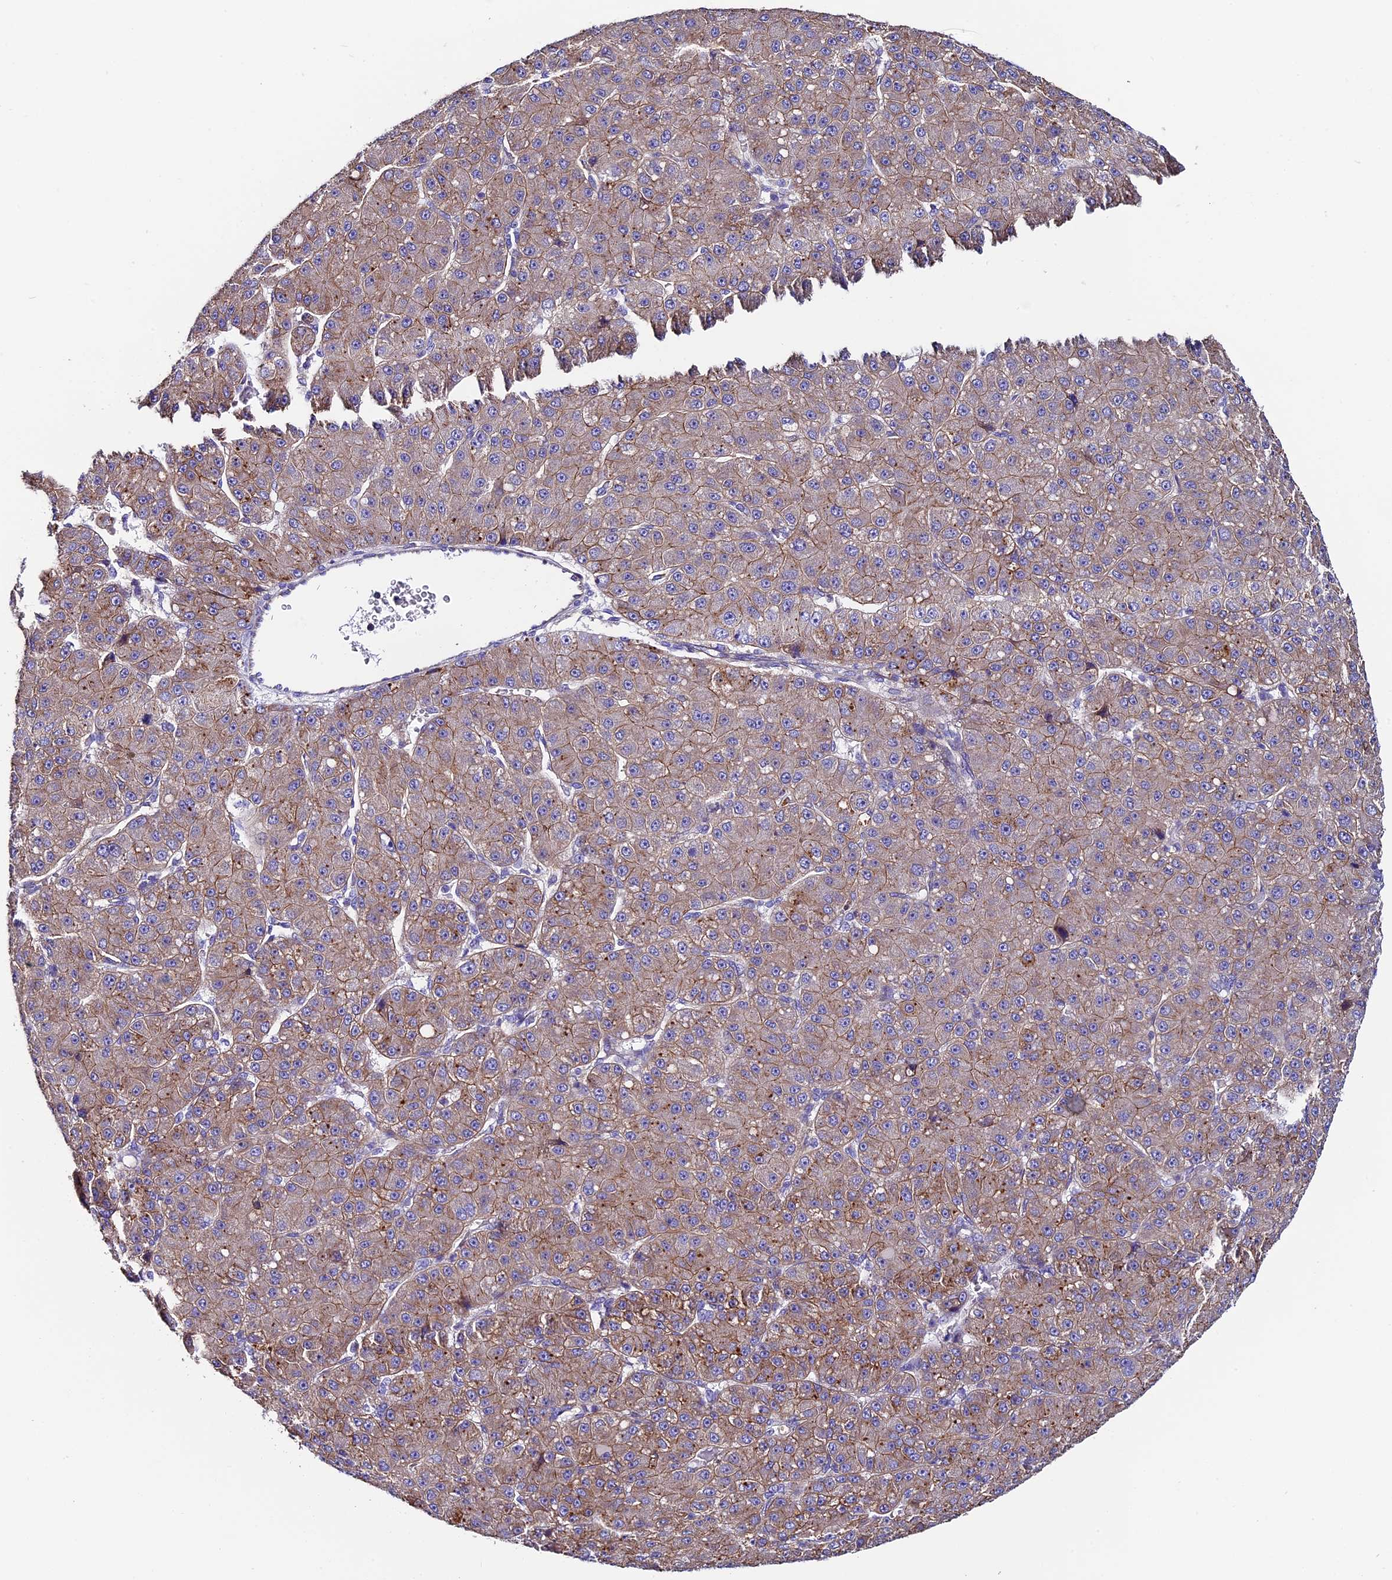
{"staining": {"intensity": "moderate", "quantity": ">75%", "location": "cytoplasmic/membranous"}, "tissue": "liver cancer", "cell_type": "Tumor cells", "image_type": "cancer", "snomed": [{"axis": "morphology", "description": "Carcinoma, Hepatocellular, NOS"}, {"axis": "topography", "description": "Liver"}], "caption": "This photomicrograph displays immunohistochemistry staining of liver hepatocellular carcinoma, with medium moderate cytoplasmic/membranous positivity in approximately >75% of tumor cells.", "gene": "COMTD1", "patient": {"sex": "male", "age": 67}}